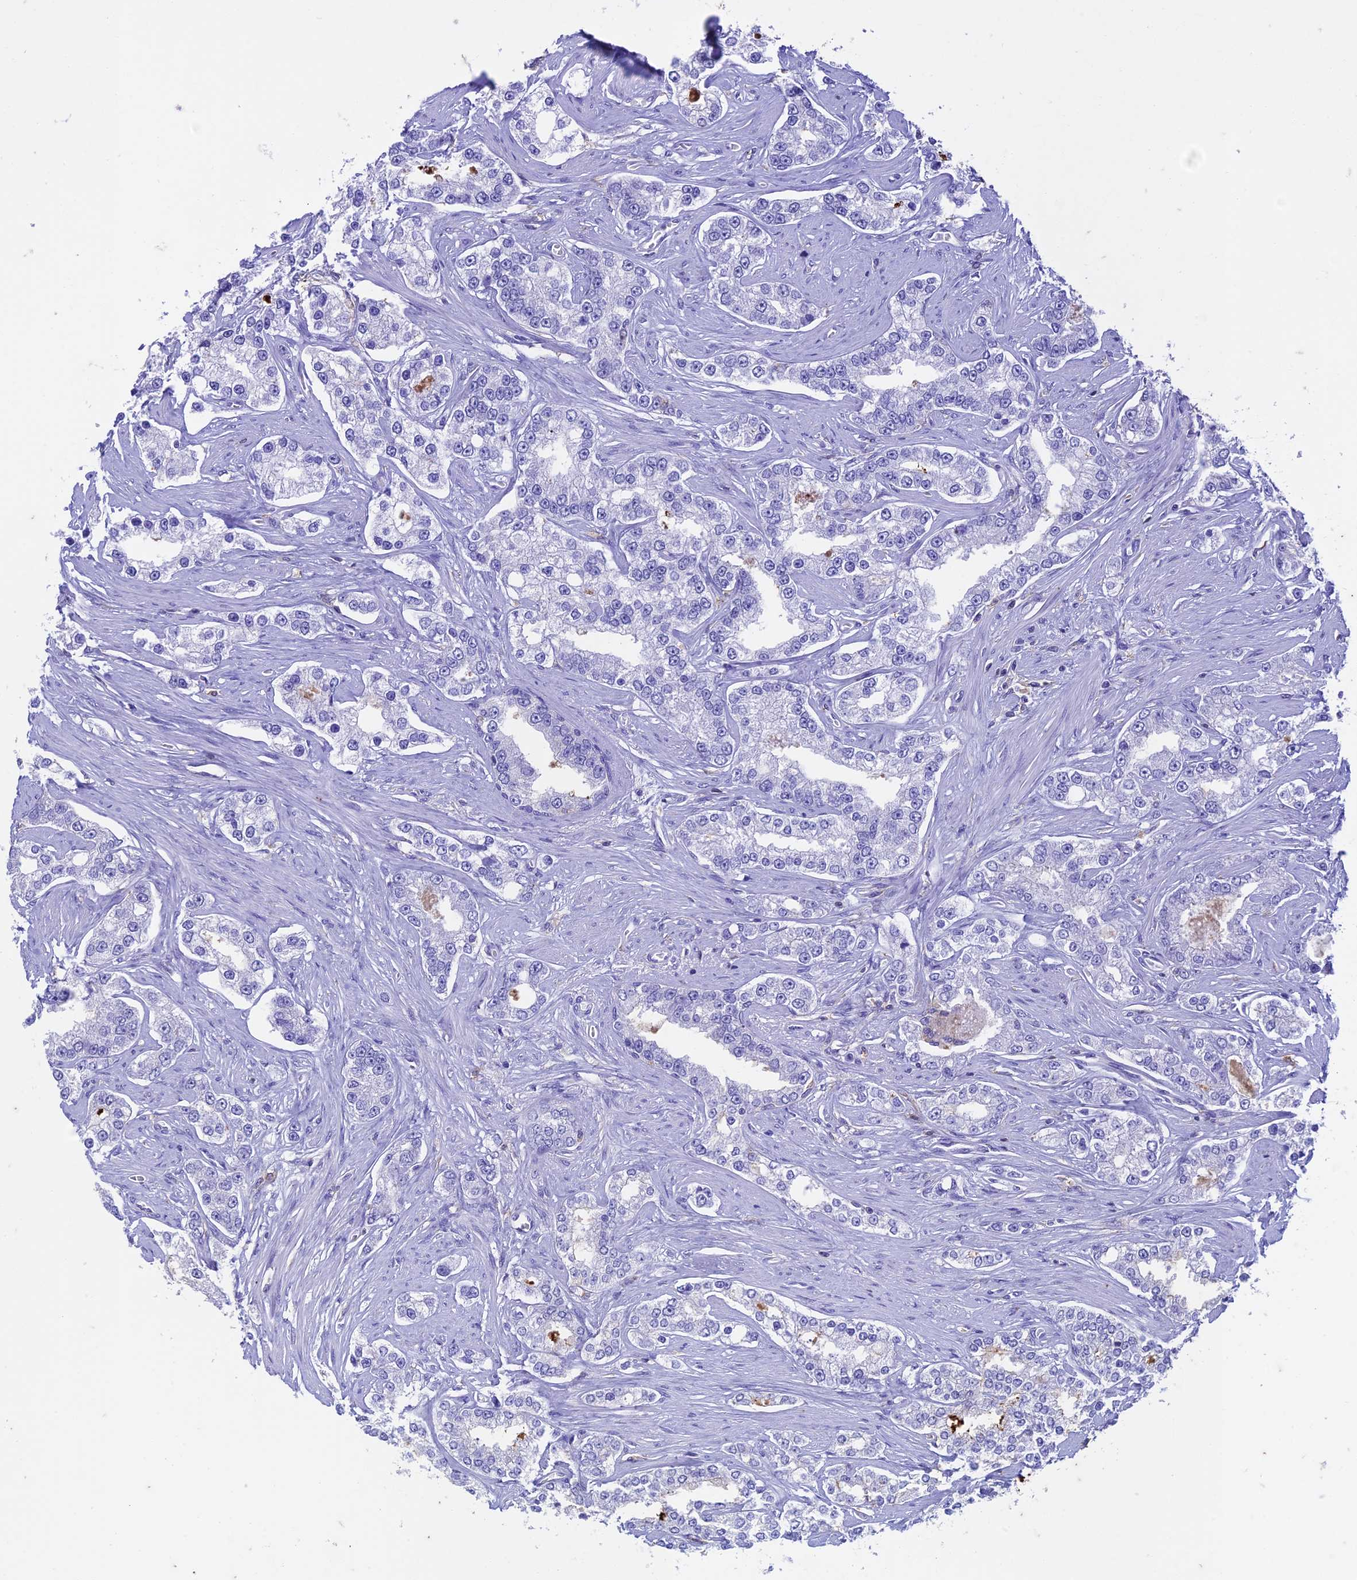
{"staining": {"intensity": "negative", "quantity": "none", "location": "none"}, "tissue": "prostate cancer", "cell_type": "Tumor cells", "image_type": "cancer", "snomed": [{"axis": "morphology", "description": "Normal tissue, NOS"}, {"axis": "morphology", "description": "Adenocarcinoma, High grade"}, {"axis": "topography", "description": "Prostate"}], "caption": "High power microscopy image of an immunohistochemistry (IHC) micrograph of high-grade adenocarcinoma (prostate), revealing no significant expression in tumor cells. (DAB (3,3'-diaminobenzidine) immunohistochemistry (IHC) with hematoxylin counter stain).", "gene": "FGF7", "patient": {"sex": "male", "age": 83}}